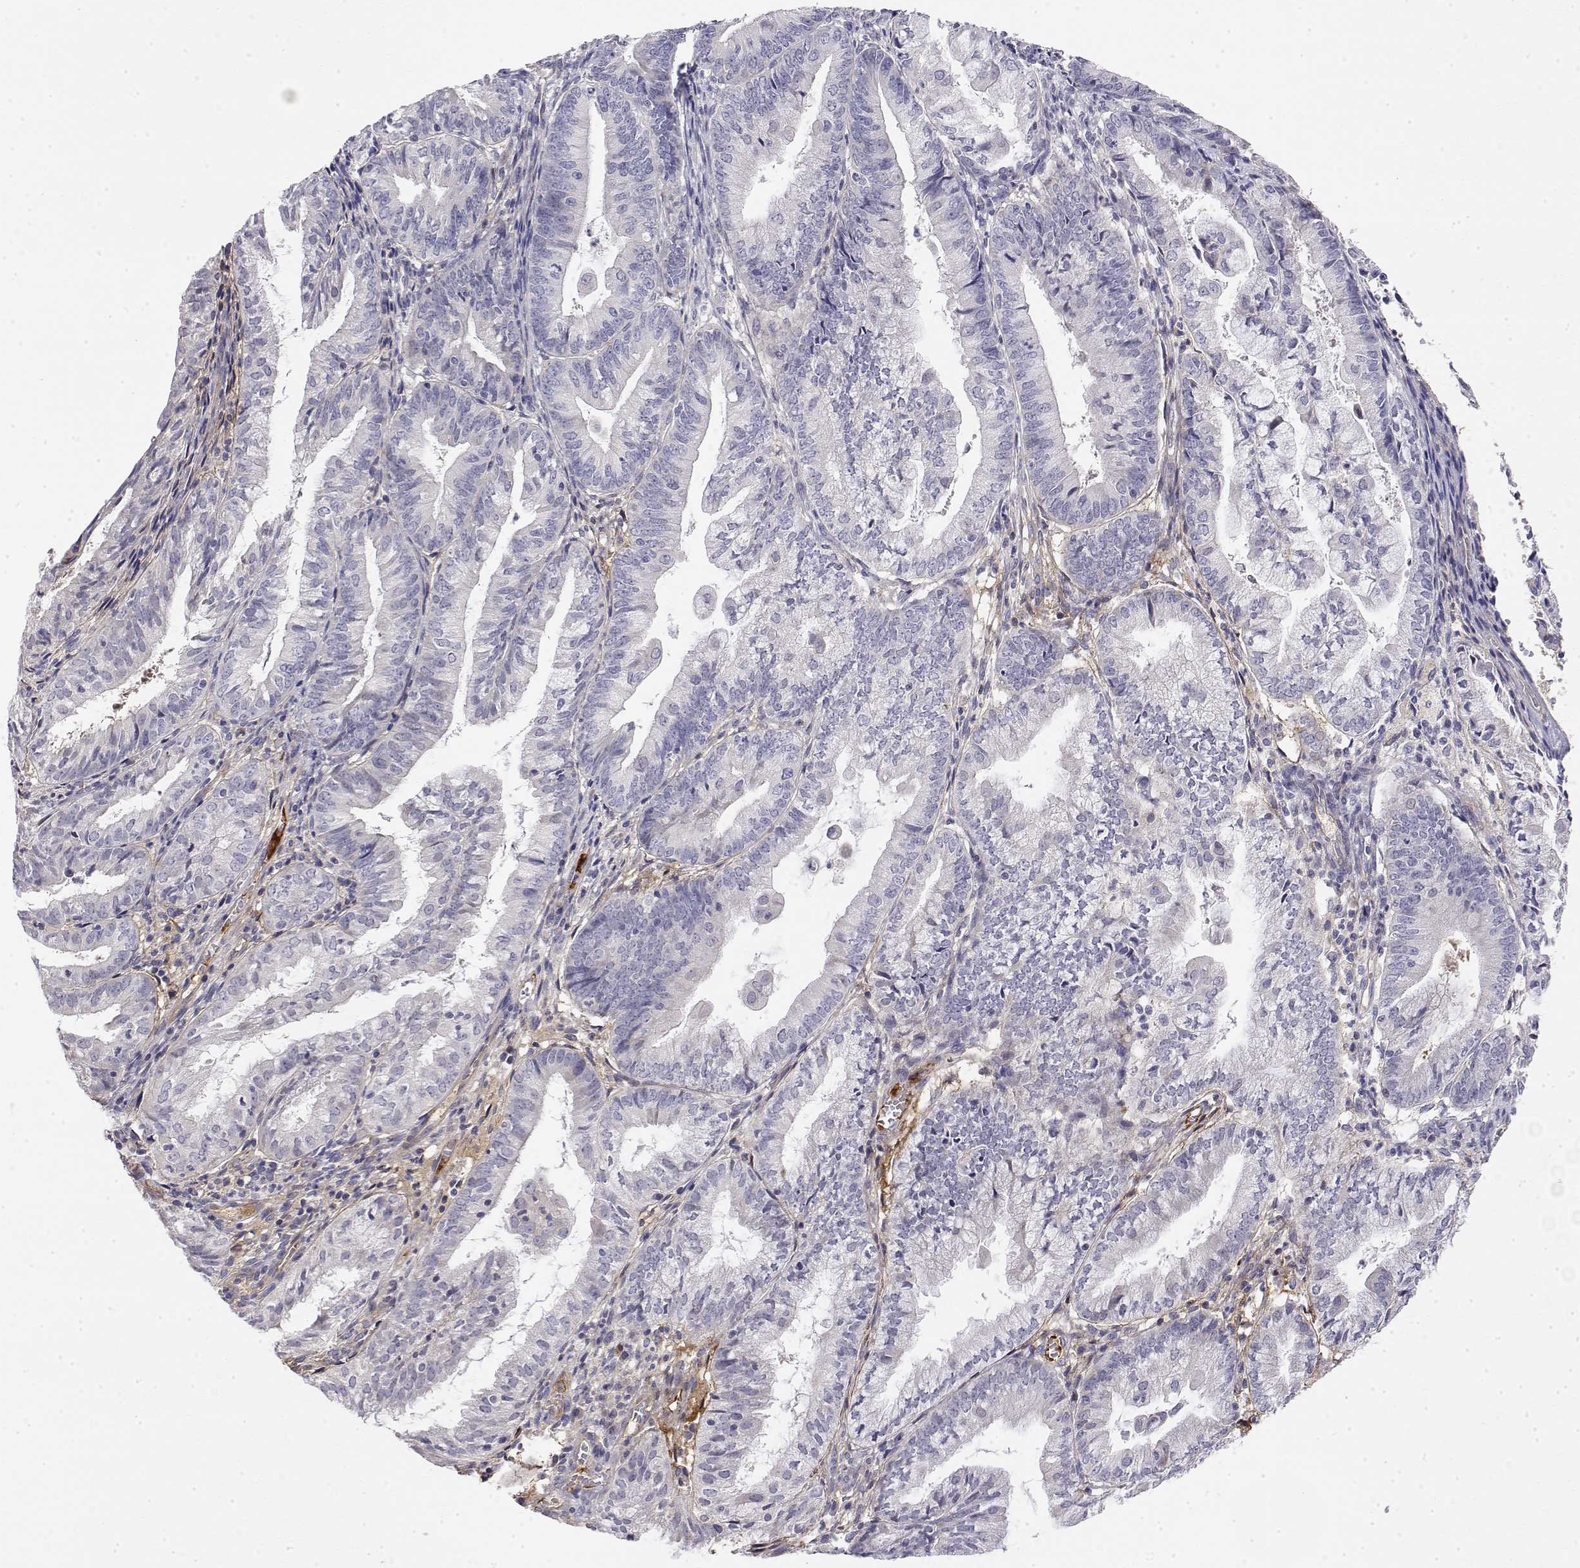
{"staining": {"intensity": "negative", "quantity": "none", "location": "none"}, "tissue": "endometrial cancer", "cell_type": "Tumor cells", "image_type": "cancer", "snomed": [{"axis": "morphology", "description": "Adenocarcinoma, NOS"}, {"axis": "topography", "description": "Endometrium"}], "caption": "Immunohistochemical staining of endometrial cancer (adenocarcinoma) reveals no significant expression in tumor cells.", "gene": "GGACT", "patient": {"sex": "female", "age": 55}}